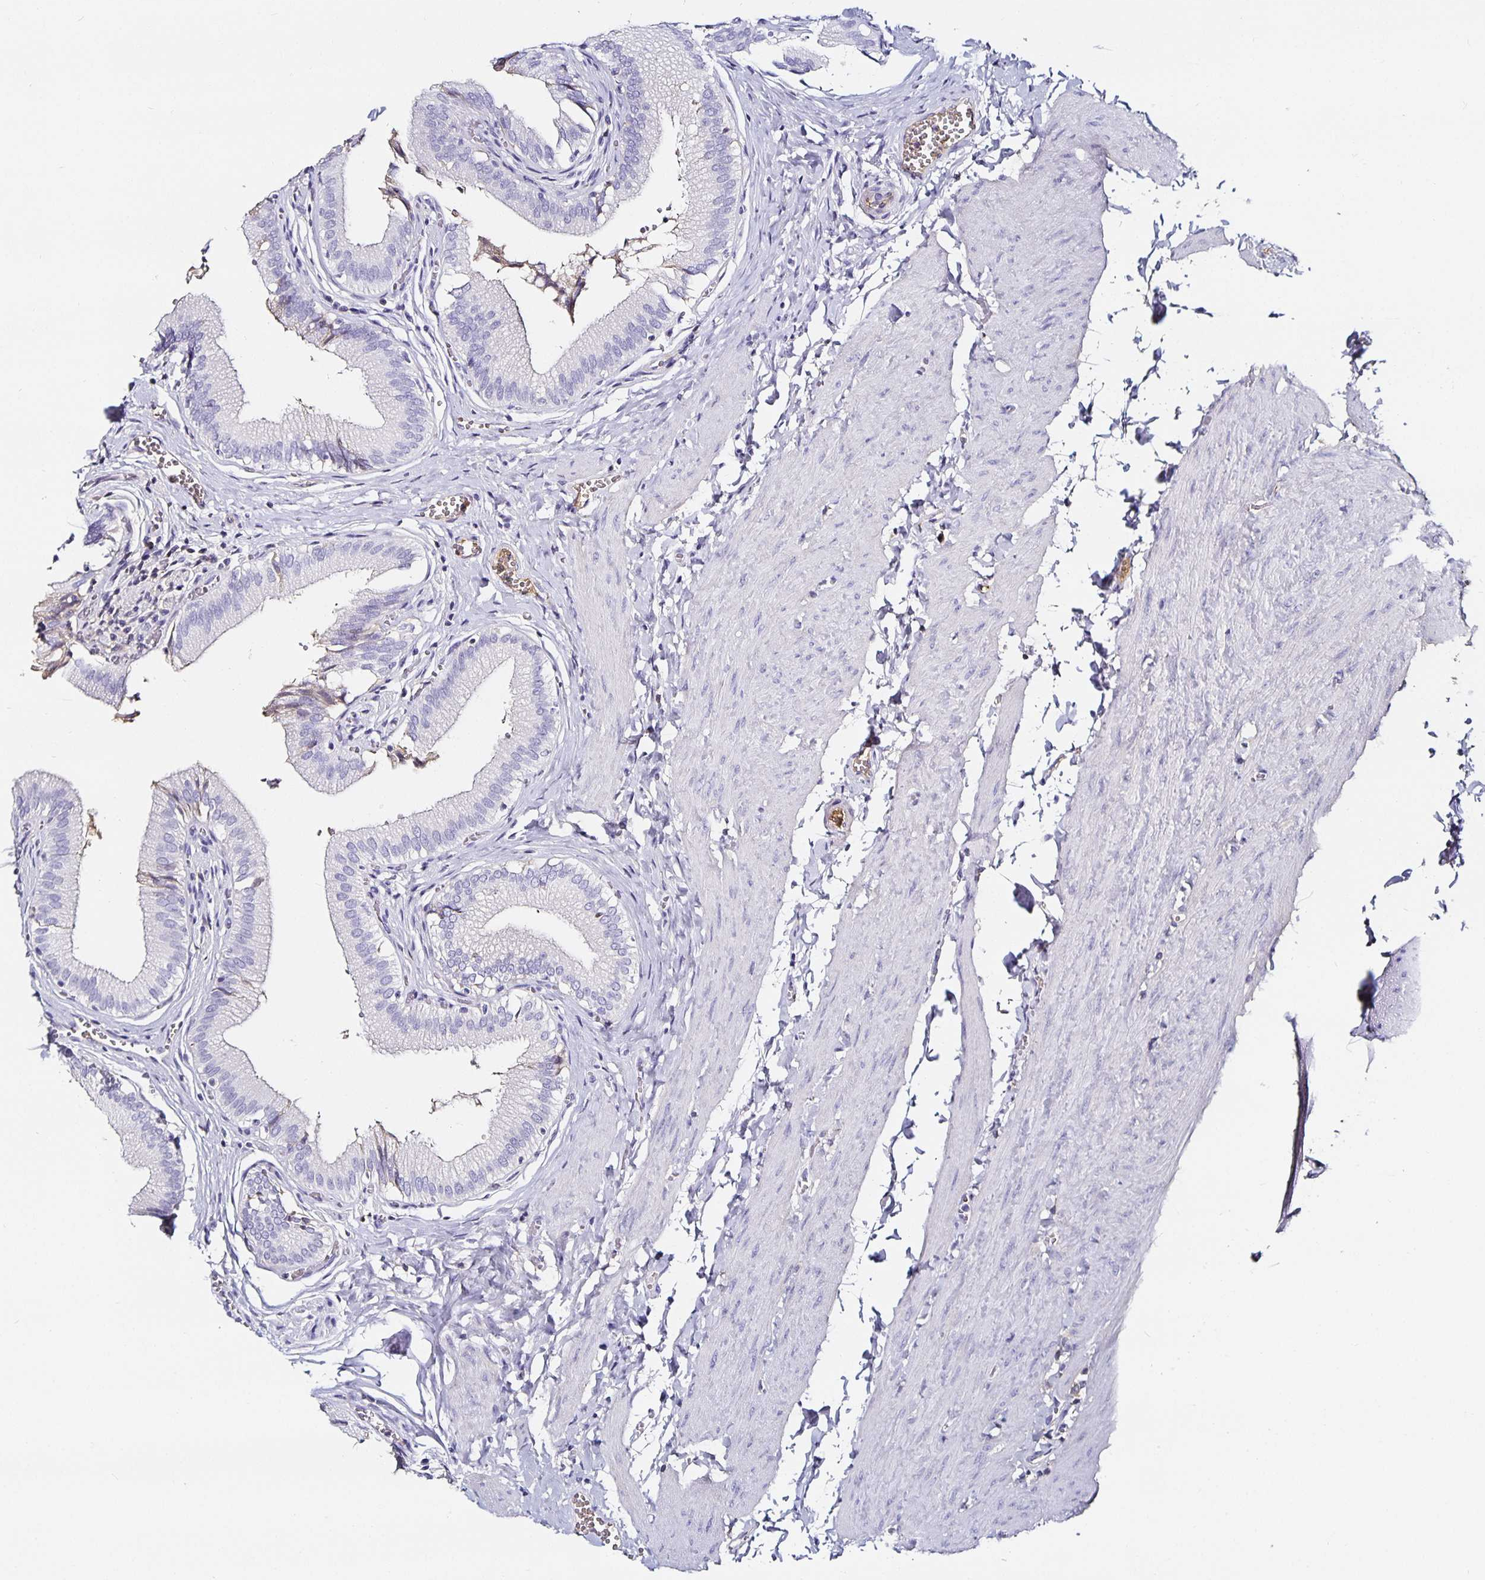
{"staining": {"intensity": "negative", "quantity": "none", "location": "none"}, "tissue": "gallbladder", "cell_type": "Glandular cells", "image_type": "normal", "snomed": [{"axis": "morphology", "description": "Normal tissue, NOS"}, {"axis": "topography", "description": "Gallbladder"}, {"axis": "topography", "description": "Peripheral nerve tissue"}], "caption": "High power microscopy histopathology image of an immunohistochemistry (IHC) histopathology image of unremarkable gallbladder, revealing no significant positivity in glandular cells.", "gene": "TTR", "patient": {"sex": "male", "age": 17}}